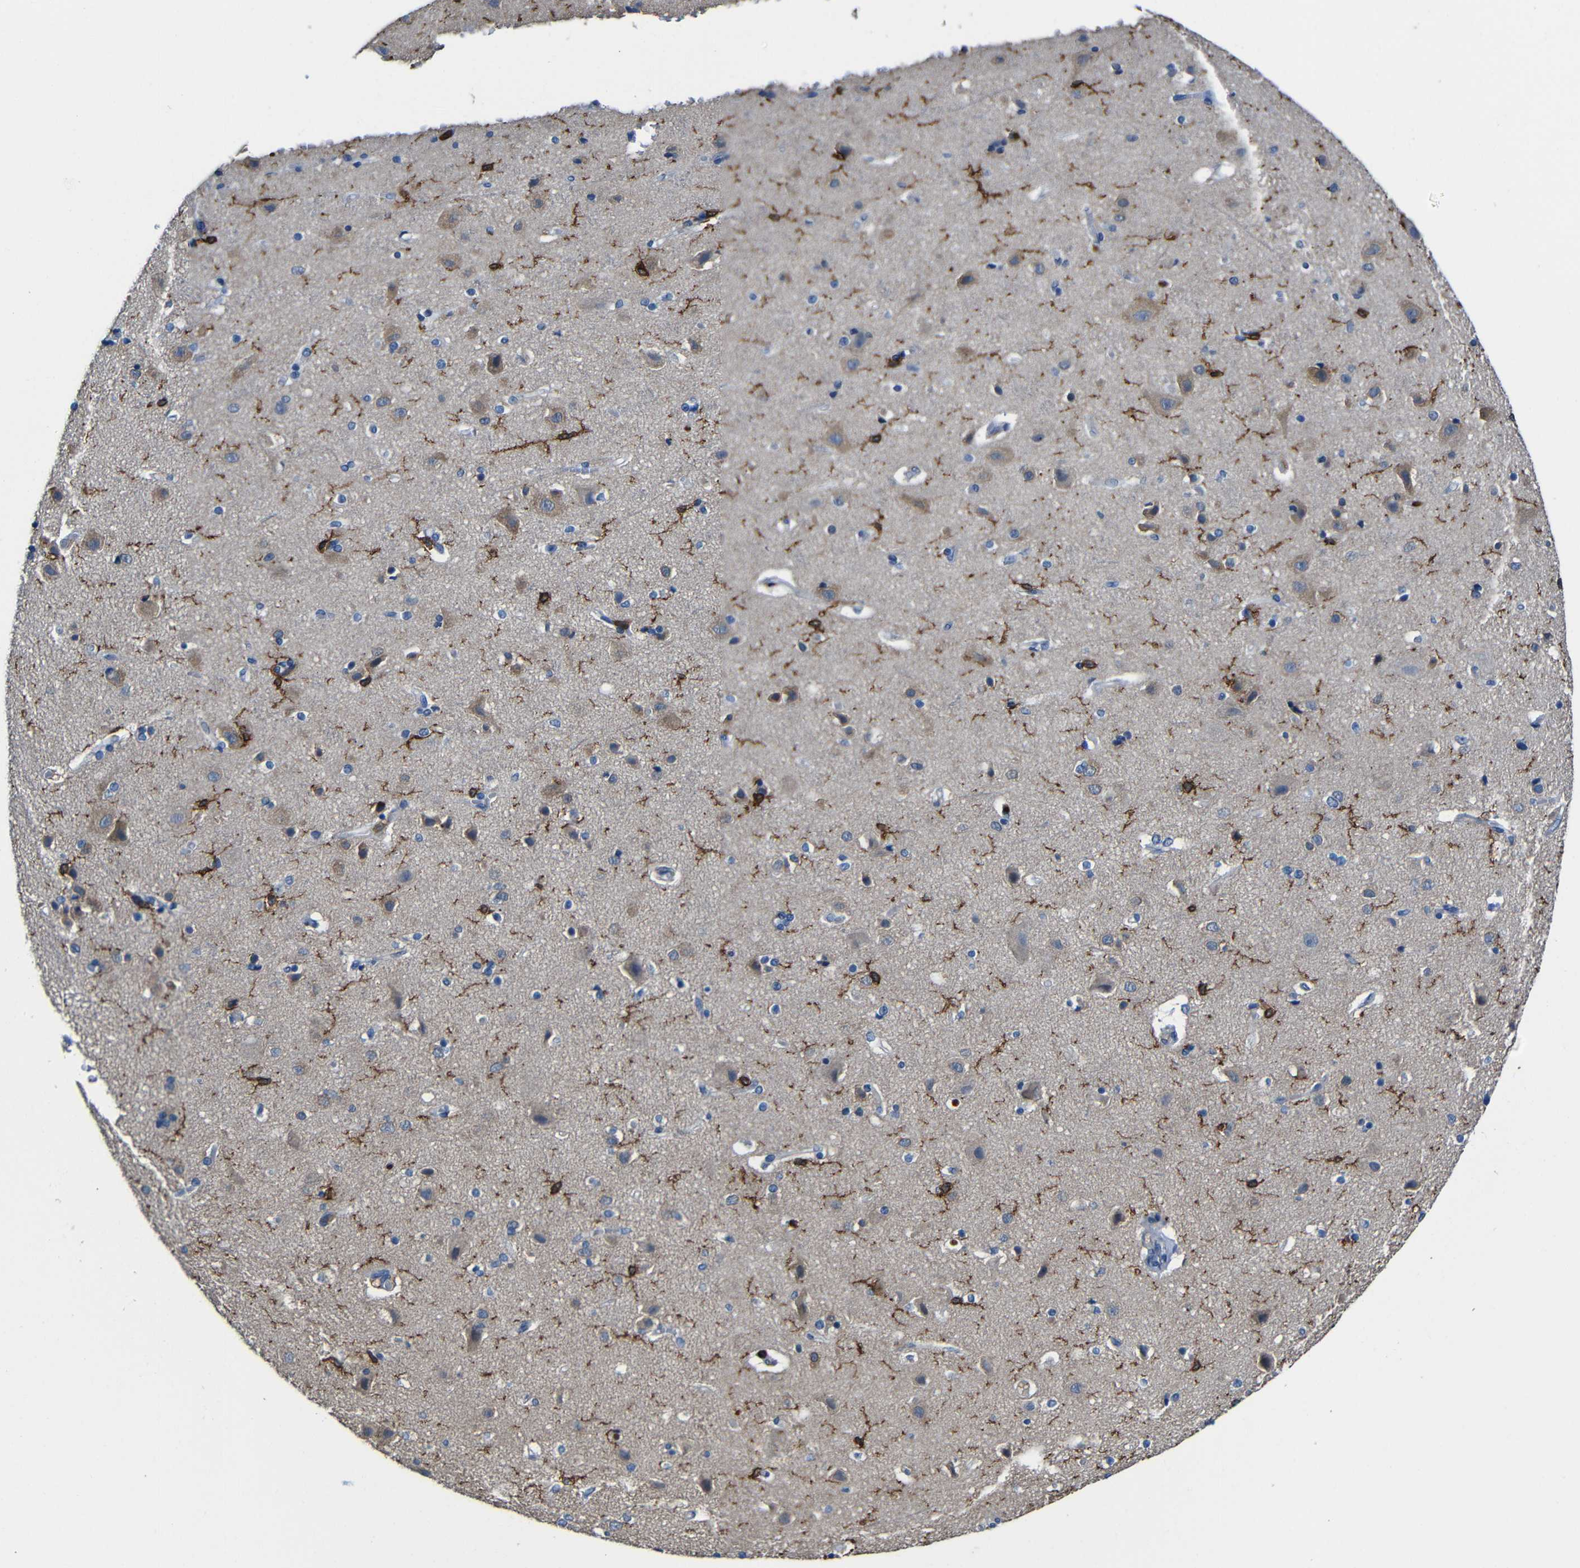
{"staining": {"intensity": "weak", "quantity": "25%-75%", "location": "cytoplasmic/membranous"}, "tissue": "cerebral cortex", "cell_type": "Endothelial cells", "image_type": "normal", "snomed": [{"axis": "morphology", "description": "Normal tissue, NOS"}, {"axis": "topography", "description": "Cerebral cortex"}], "caption": "A micrograph showing weak cytoplasmic/membranous staining in approximately 25%-75% of endothelial cells in normal cerebral cortex, as visualized by brown immunohistochemical staining.", "gene": "P2RY12", "patient": {"sex": "female", "age": 54}}